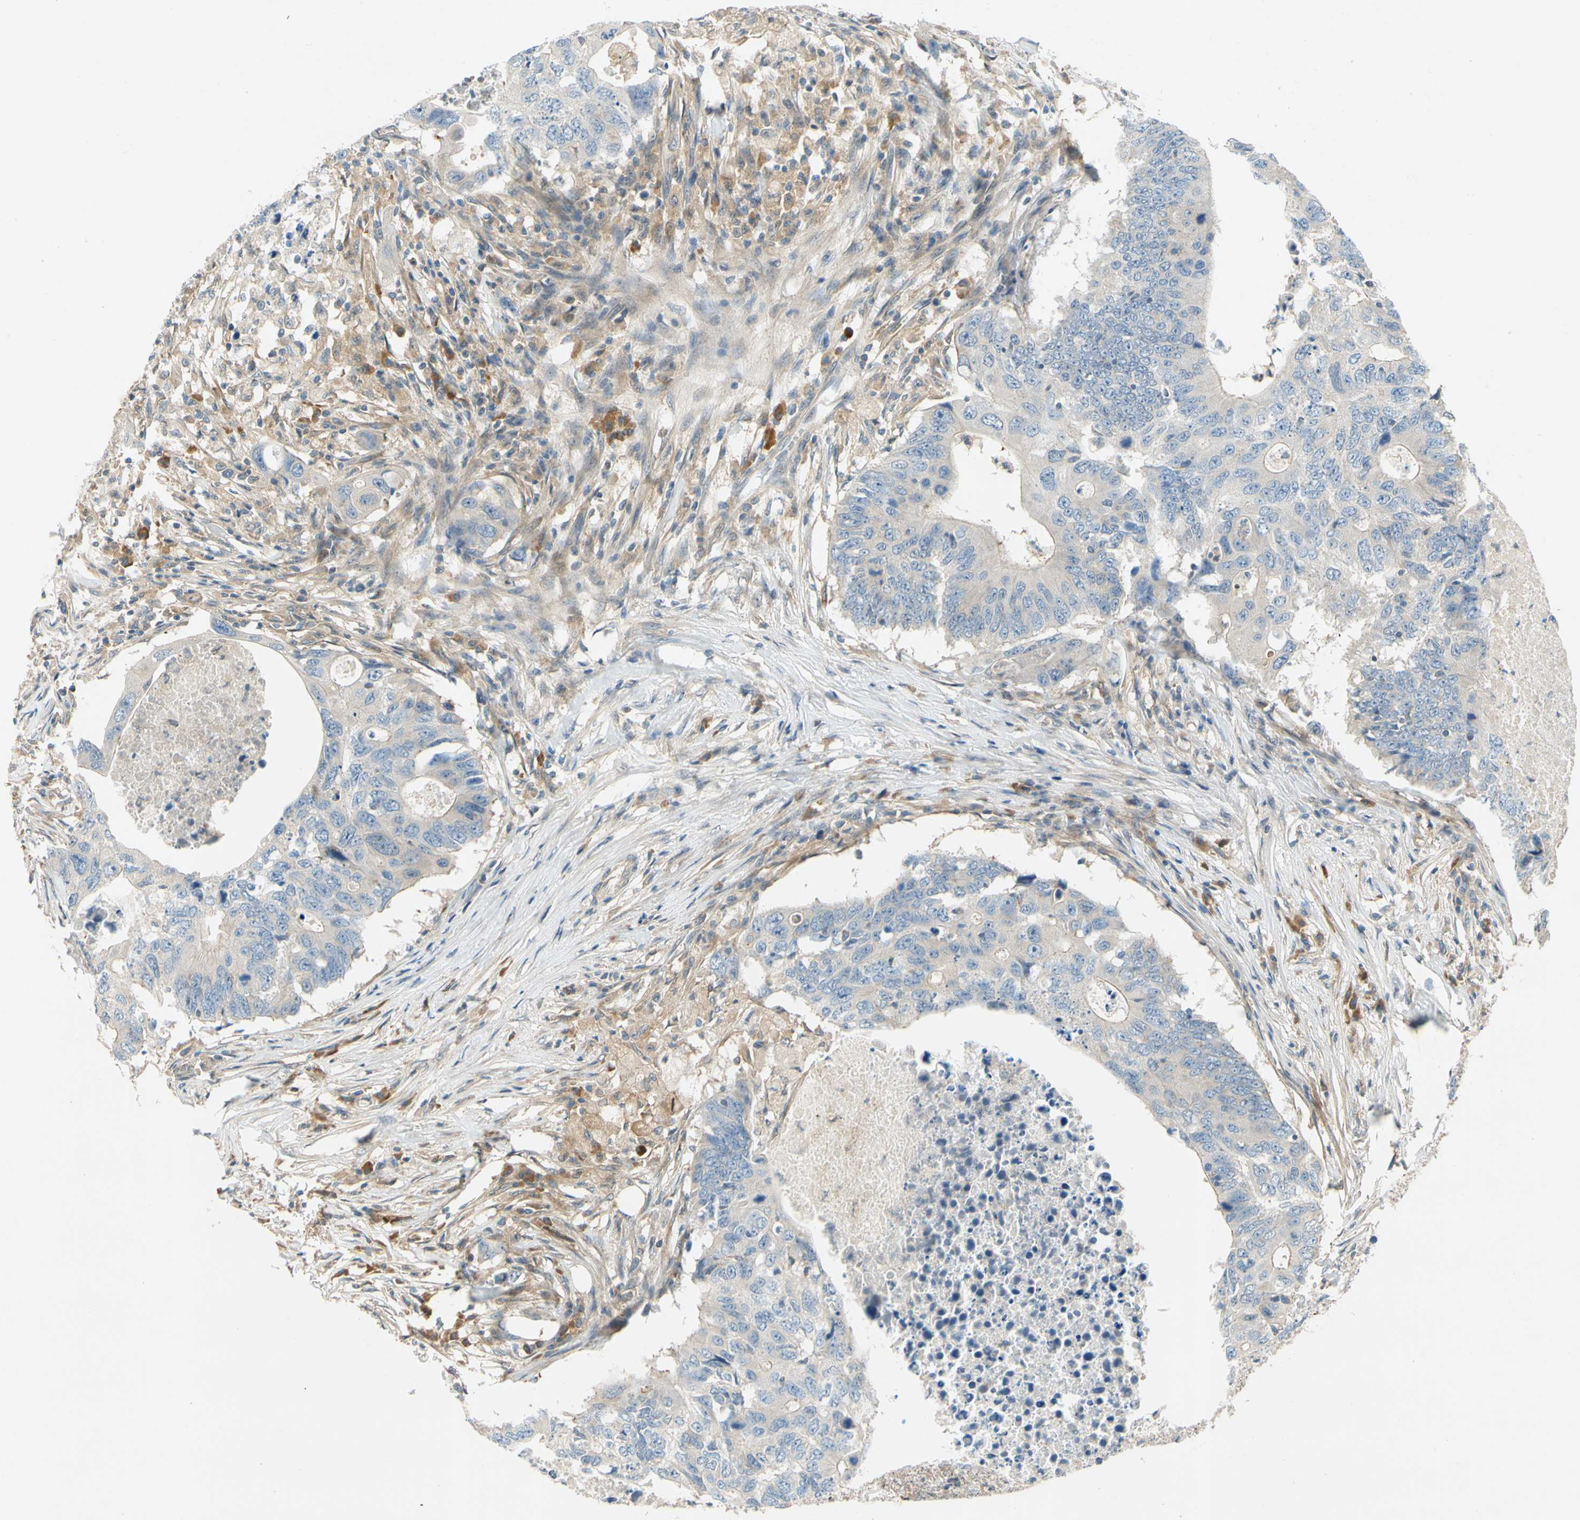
{"staining": {"intensity": "weak", "quantity": ">75%", "location": "cytoplasmic/membranous"}, "tissue": "colorectal cancer", "cell_type": "Tumor cells", "image_type": "cancer", "snomed": [{"axis": "morphology", "description": "Adenocarcinoma, NOS"}, {"axis": "topography", "description": "Colon"}], "caption": "Human colorectal cancer (adenocarcinoma) stained with a brown dye reveals weak cytoplasmic/membranous positive staining in approximately >75% of tumor cells.", "gene": "WIPI1", "patient": {"sex": "male", "age": 71}}